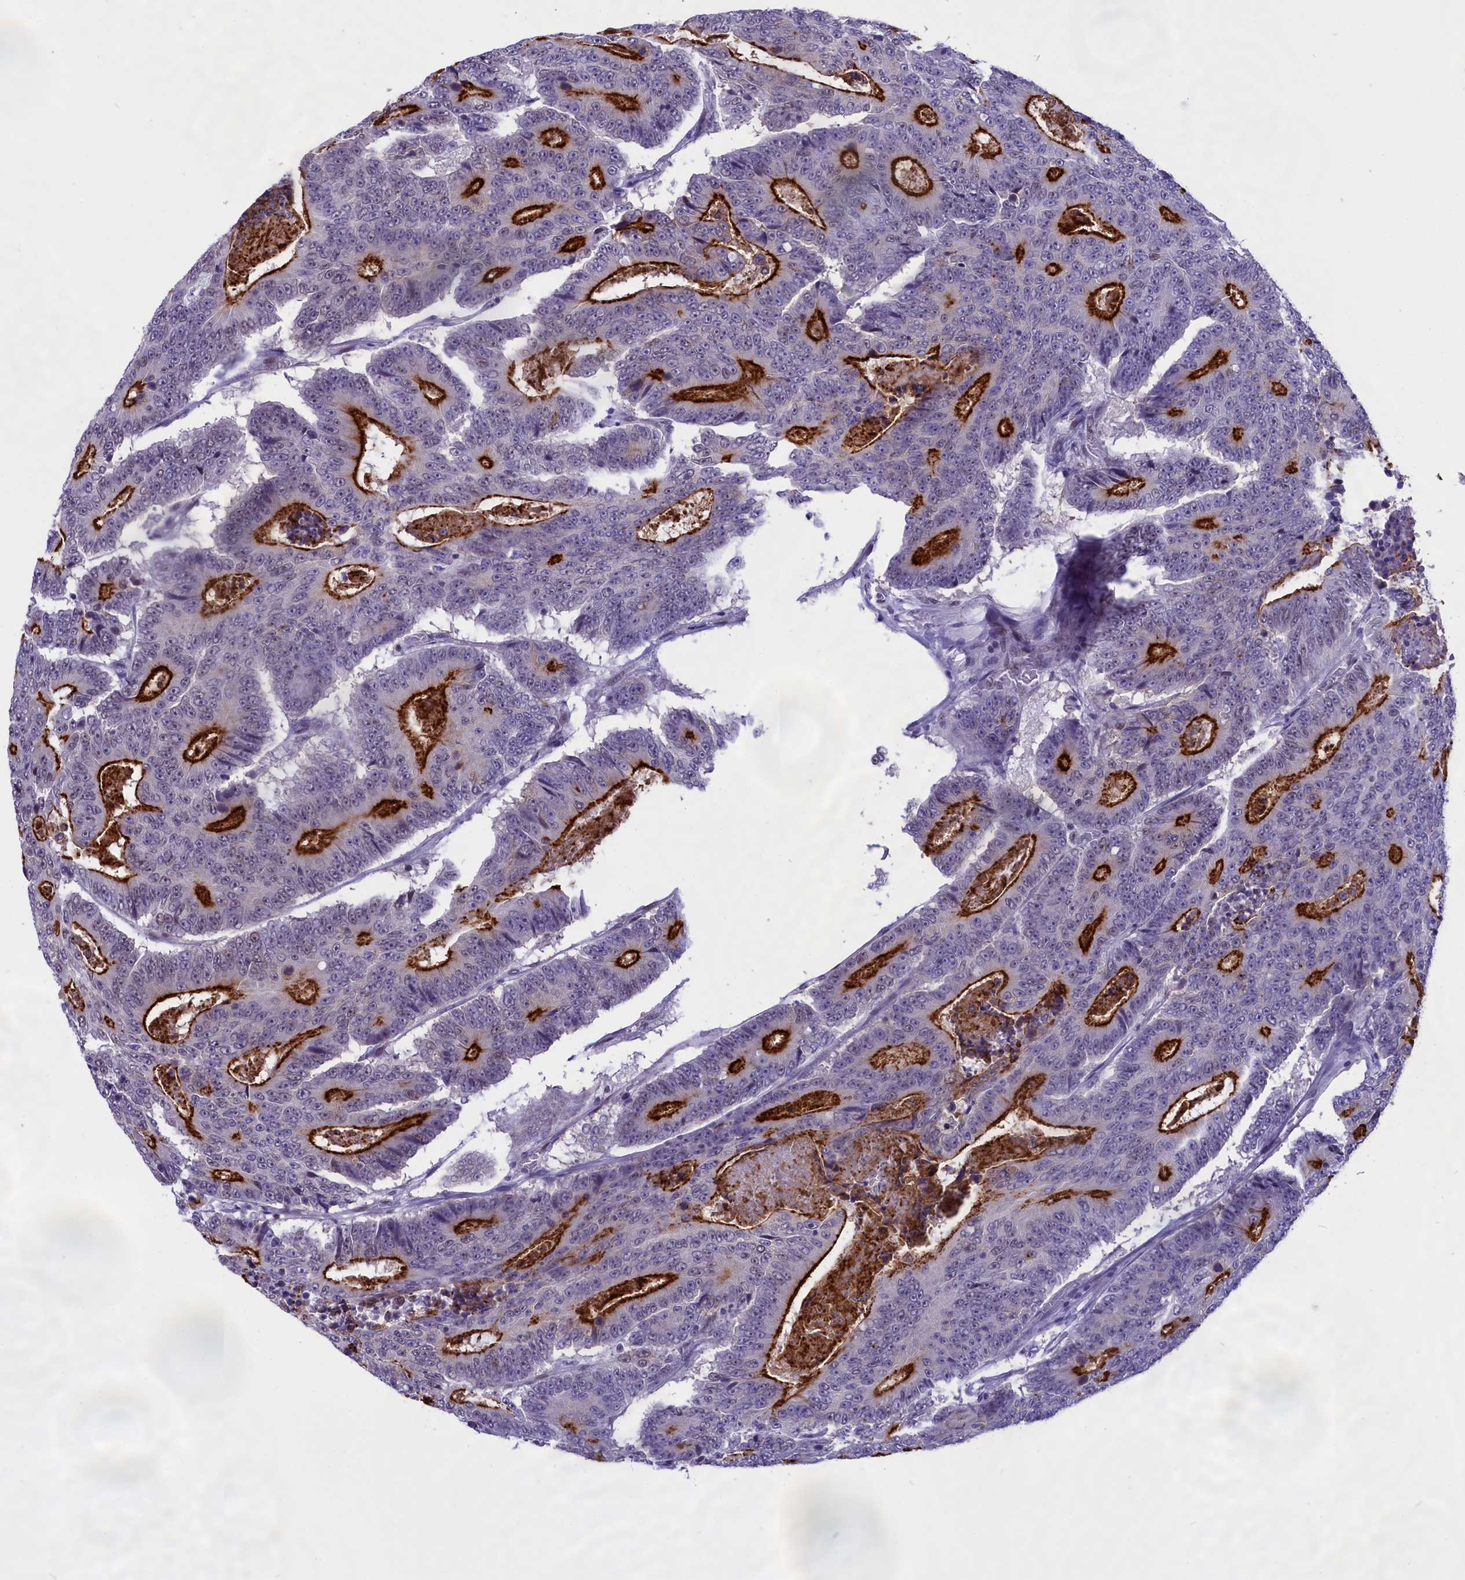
{"staining": {"intensity": "strong", "quantity": "25%-75%", "location": "cytoplasmic/membranous"}, "tissue": "colorectal cancer", "cell_type": "Tumor cells", "image_type": "cancer", "snomed": [{"axis": "morphology", "description": "Adenocarcinoma, NOS"}, {"axis": "topography", "description": "Colon"}], "caption": "A micrograph showing strong cytoplasmic/membranous positivity in about 25%-75% of tumor cells in colorectal adenocarcinoma, as visualized by brown immunohistochemical staining.", "gene": "SPIRE2", "patient": {"sex": "male", "age": 83}}